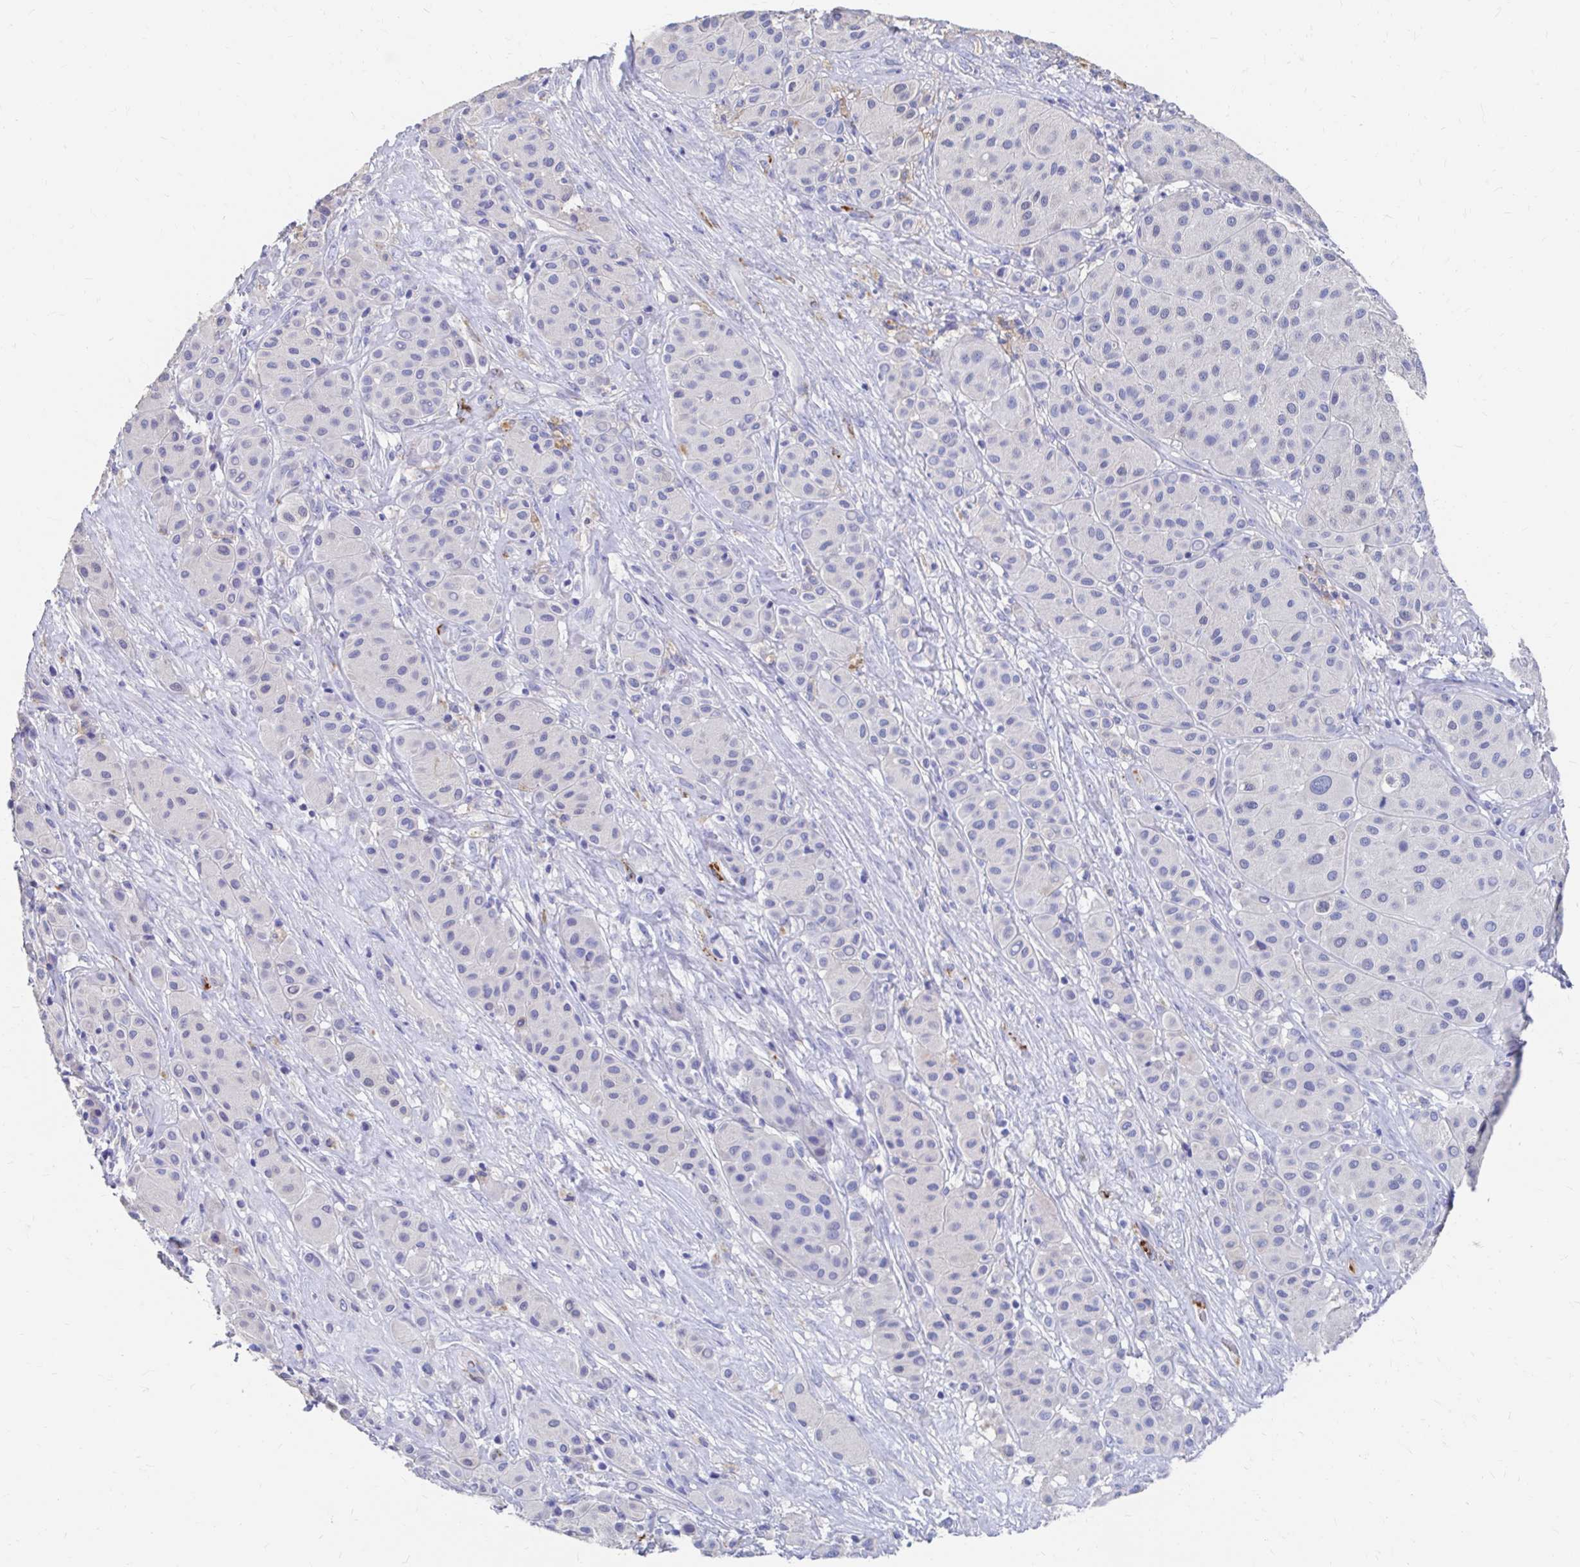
{"staining": {"intensity": "negative", "quantity": "none", "location": "none"}, "tissue": "melanoma", "cell_type": "Tumor cells", "image_type": "cancer", "snomed": [{"axis": "morphology", "description": "Malignant melanoma, Metastatic site"}, {"axis": "topography", "description": "Smooth muscle"}], "caption": "IHC histopathology image of neoplastic tissue: human melanoma stained with DAB shows no significant protein positivity in tumor cells.", "gene": "LAMC3", "patient": {"sex": "male", "age": 41}}